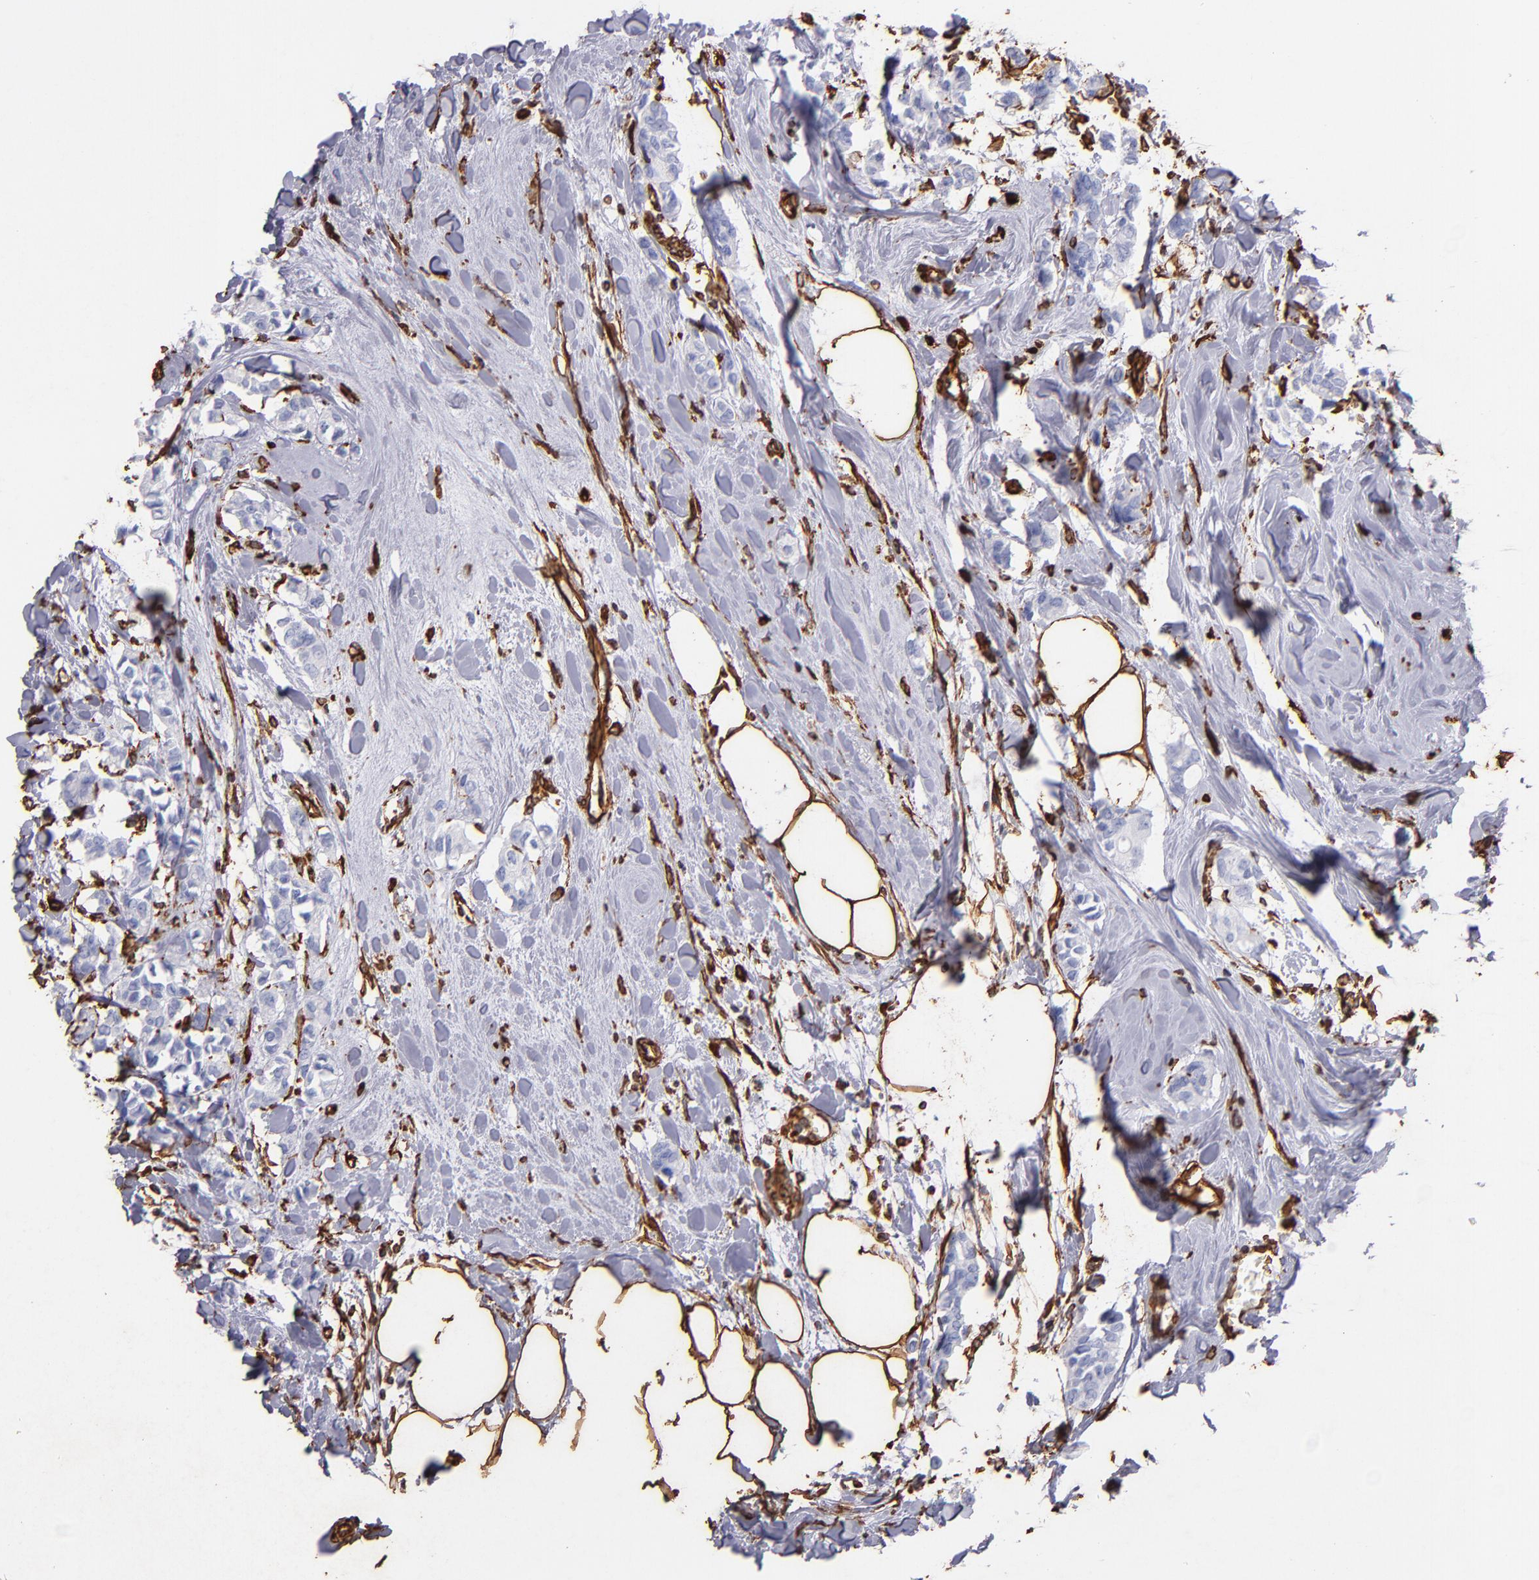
{"staining": {"intensity": "negative", "quantity": "none", "location": "none"}, "tissue": "breast cancer", "cell_type": "Tumor cells", "image_type": "cancer", "snomed": [{"axis": "morphology", "description": "Duct carcinoma"}, {"axis": "topography", "description": "Breast"}], "caption": "The immunohistochemistry micrograph has no significant positivity in tumor cells of breast cancer tissue. (DAB (3,3'-diaminobenzidine) IHC with hematoxylin counter stain).", "gene": "VIM", "patient": {"sex": "female", "age": 84}}